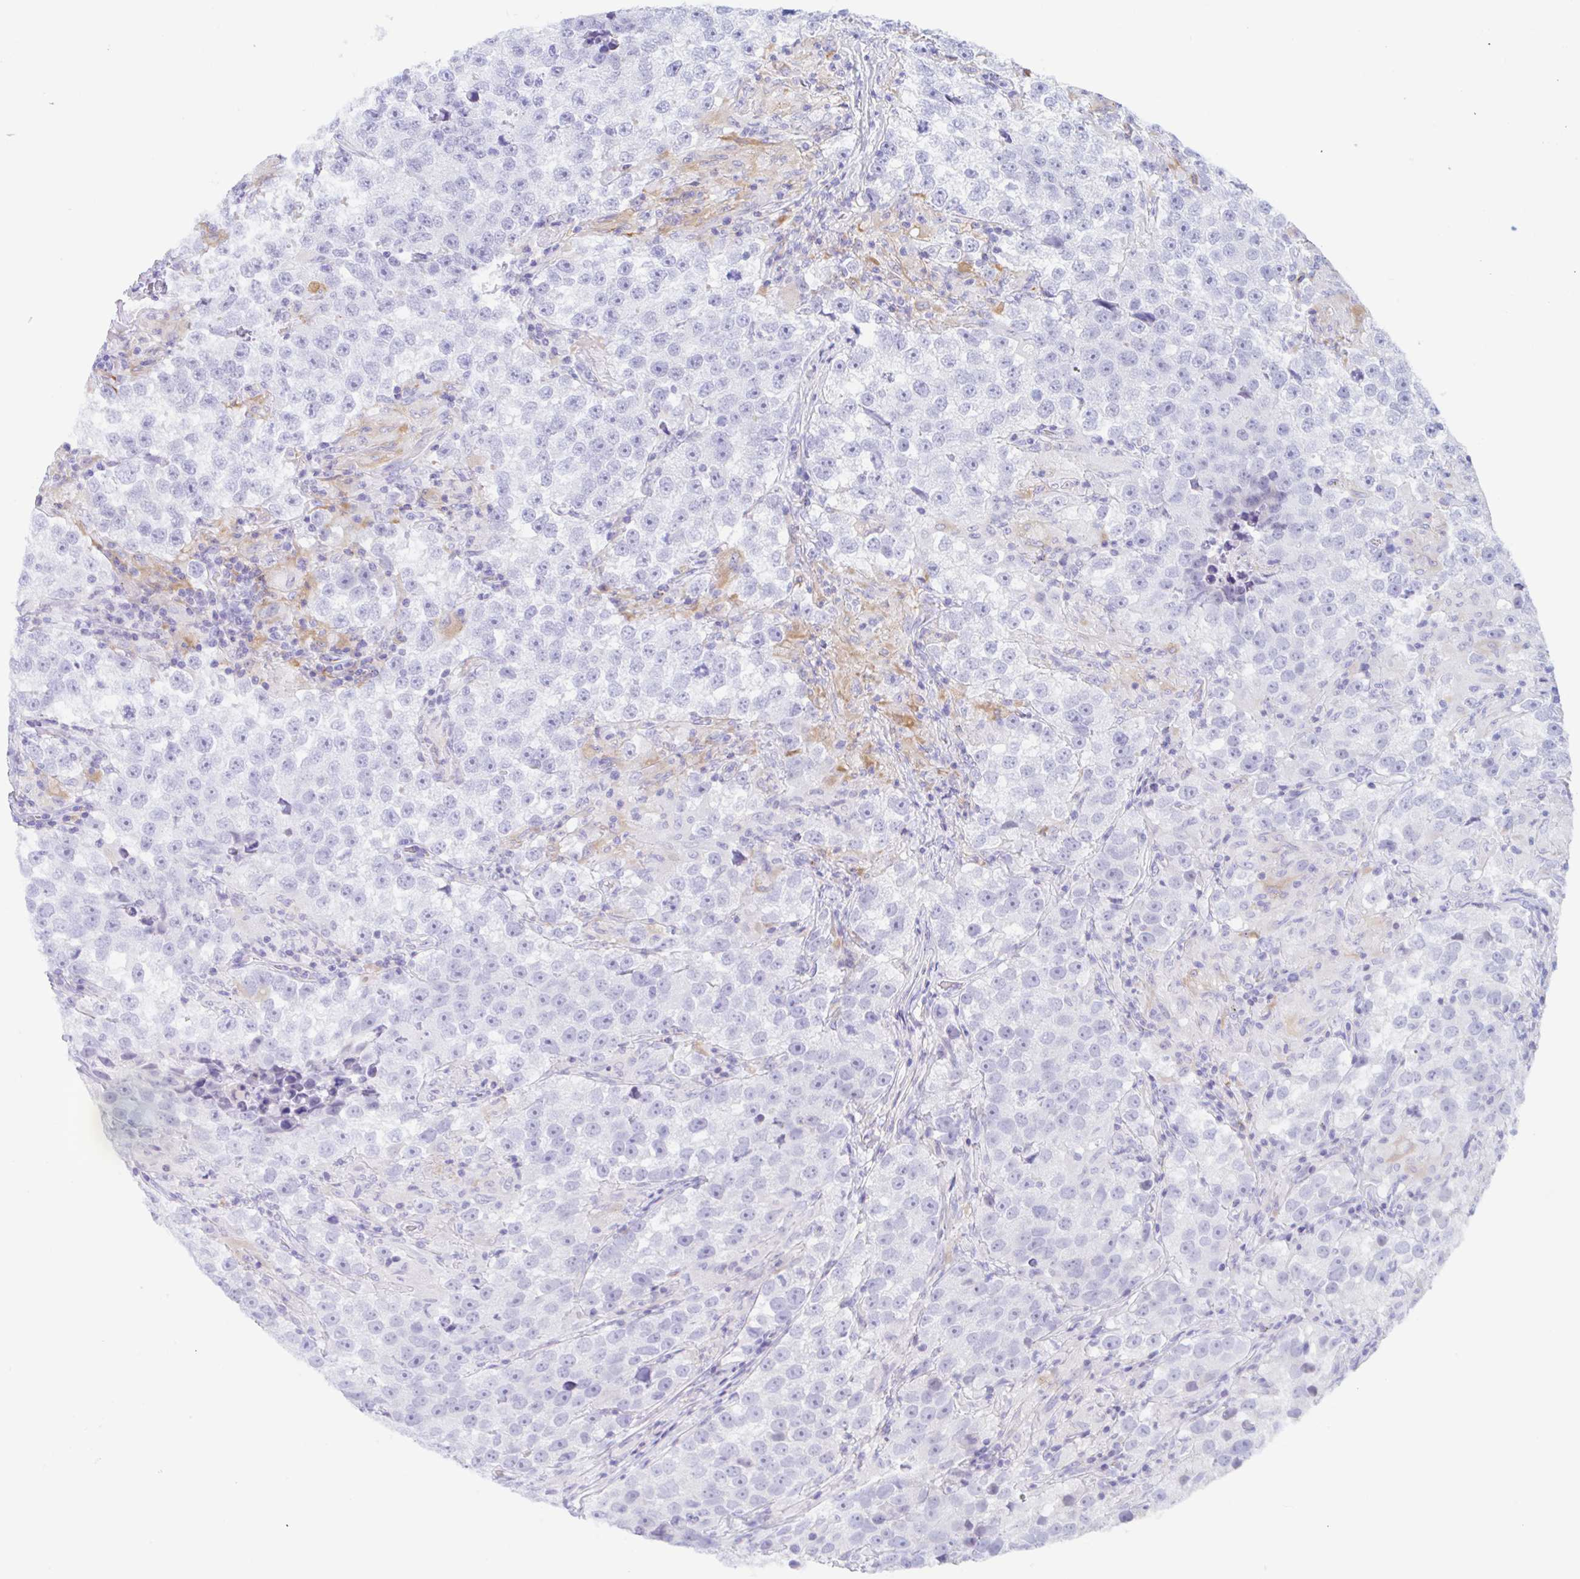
{"staining": {"intensity": "negative", "quantity": "none", "location": "none"}, "tissue": "testis cancer", "cell_type": "Tumor cells", "image_type": "cancer", "snomed": [{"axis": "morphology", "description": "Seminoma, NOS"}, {"axis": "topography", "description": "Testis"}], "caption": "Tumor cells are negative for protein expression in human testis cancer (seminoma).", "gene": "ANKRD9", "patient": {"sex": "male", "age": 46}}